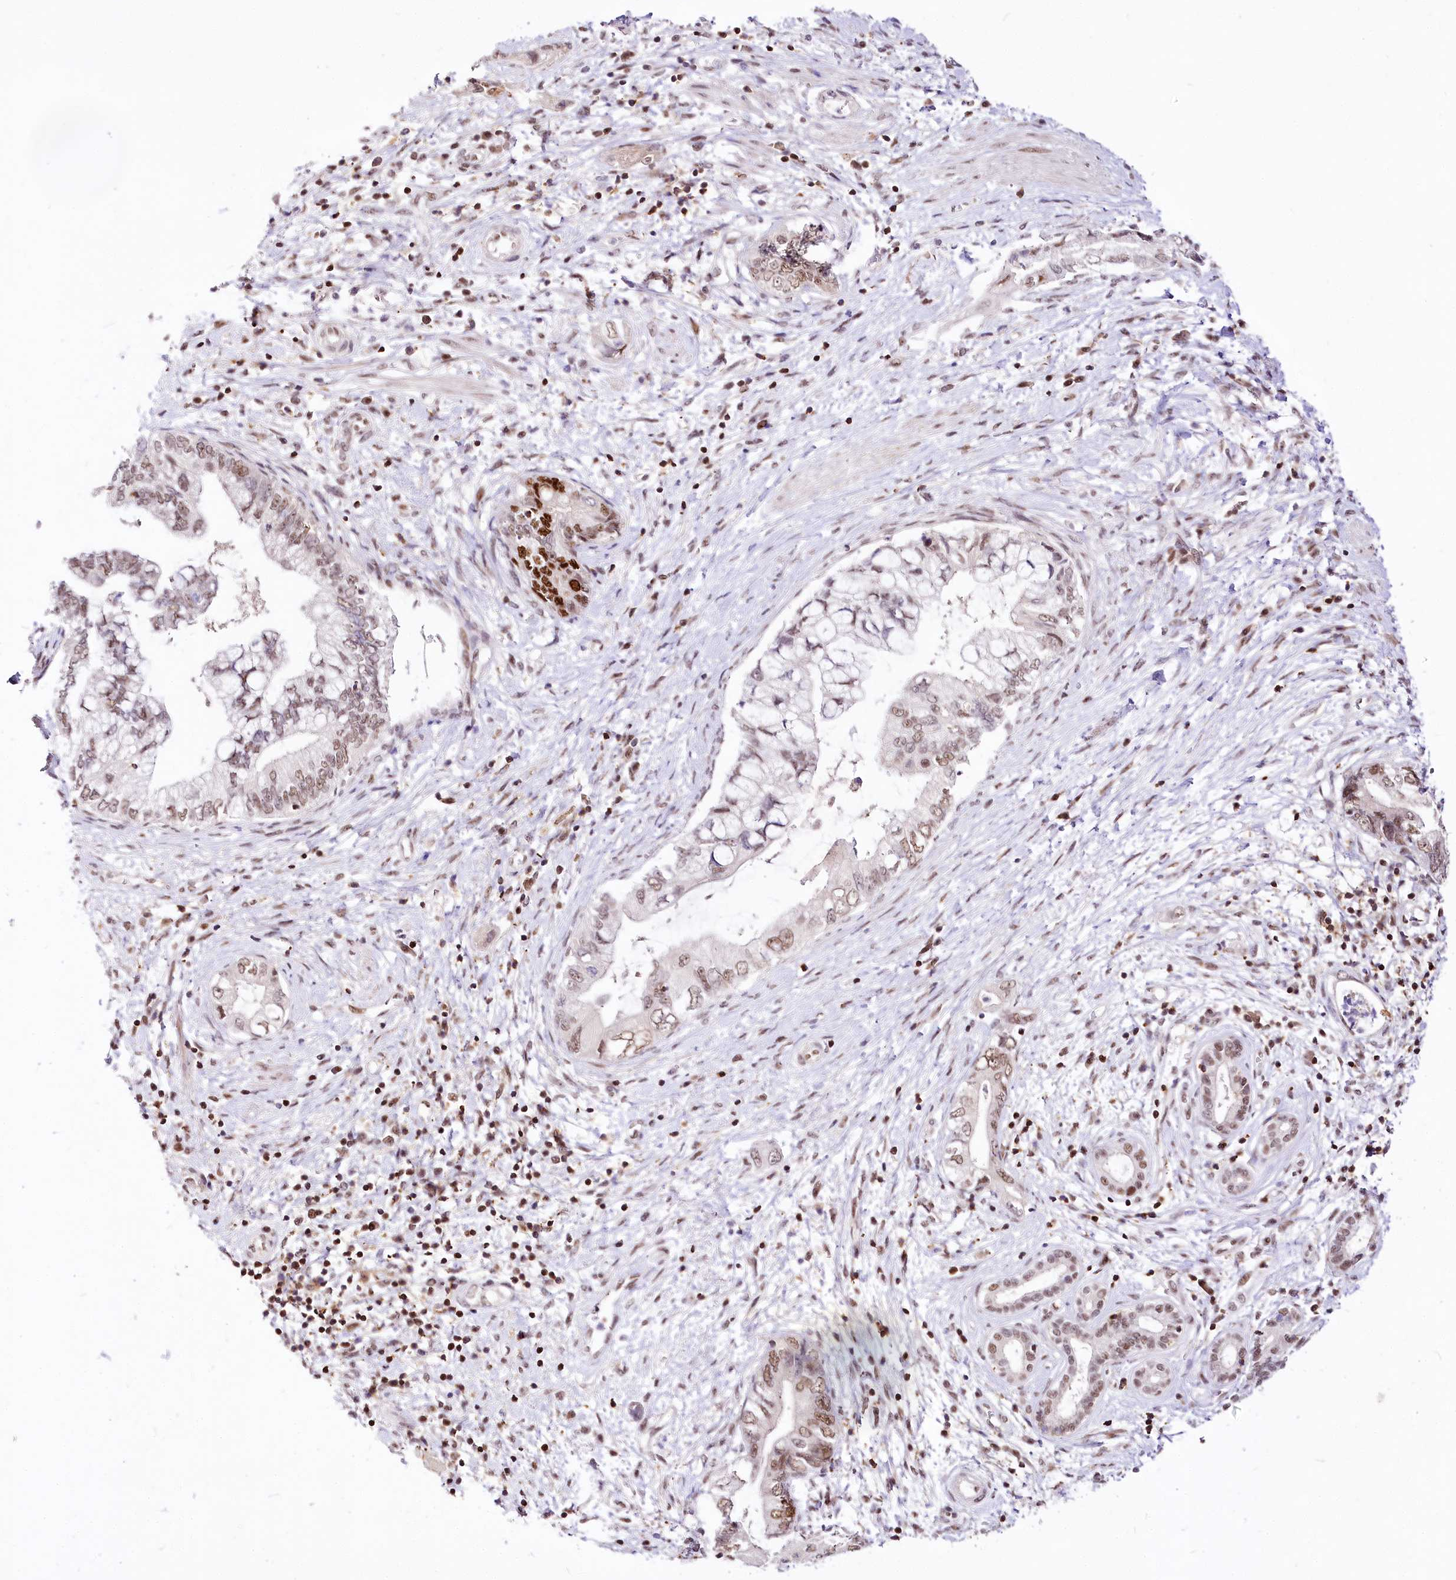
{"staining": {"intensity": "weak", "quantity": ">75%", "location": "nuclear"}, "tissue": "pancreatic cancer", "cell_type": "Tumor cells", "image_type": "cancer", "snomed": [{"axis": "morphology", "description": "Adenocarcinoma, NOS"}, {"axis": "topography", "description": "Pancreas"}], "caption": "Immunohistochemical staining of pancreatic cancer reveals weak nuclear protein expression in approximately >75% of tumor cells.", "gene": "POLA2", "patient": {"sex": "female", "age": 73}}